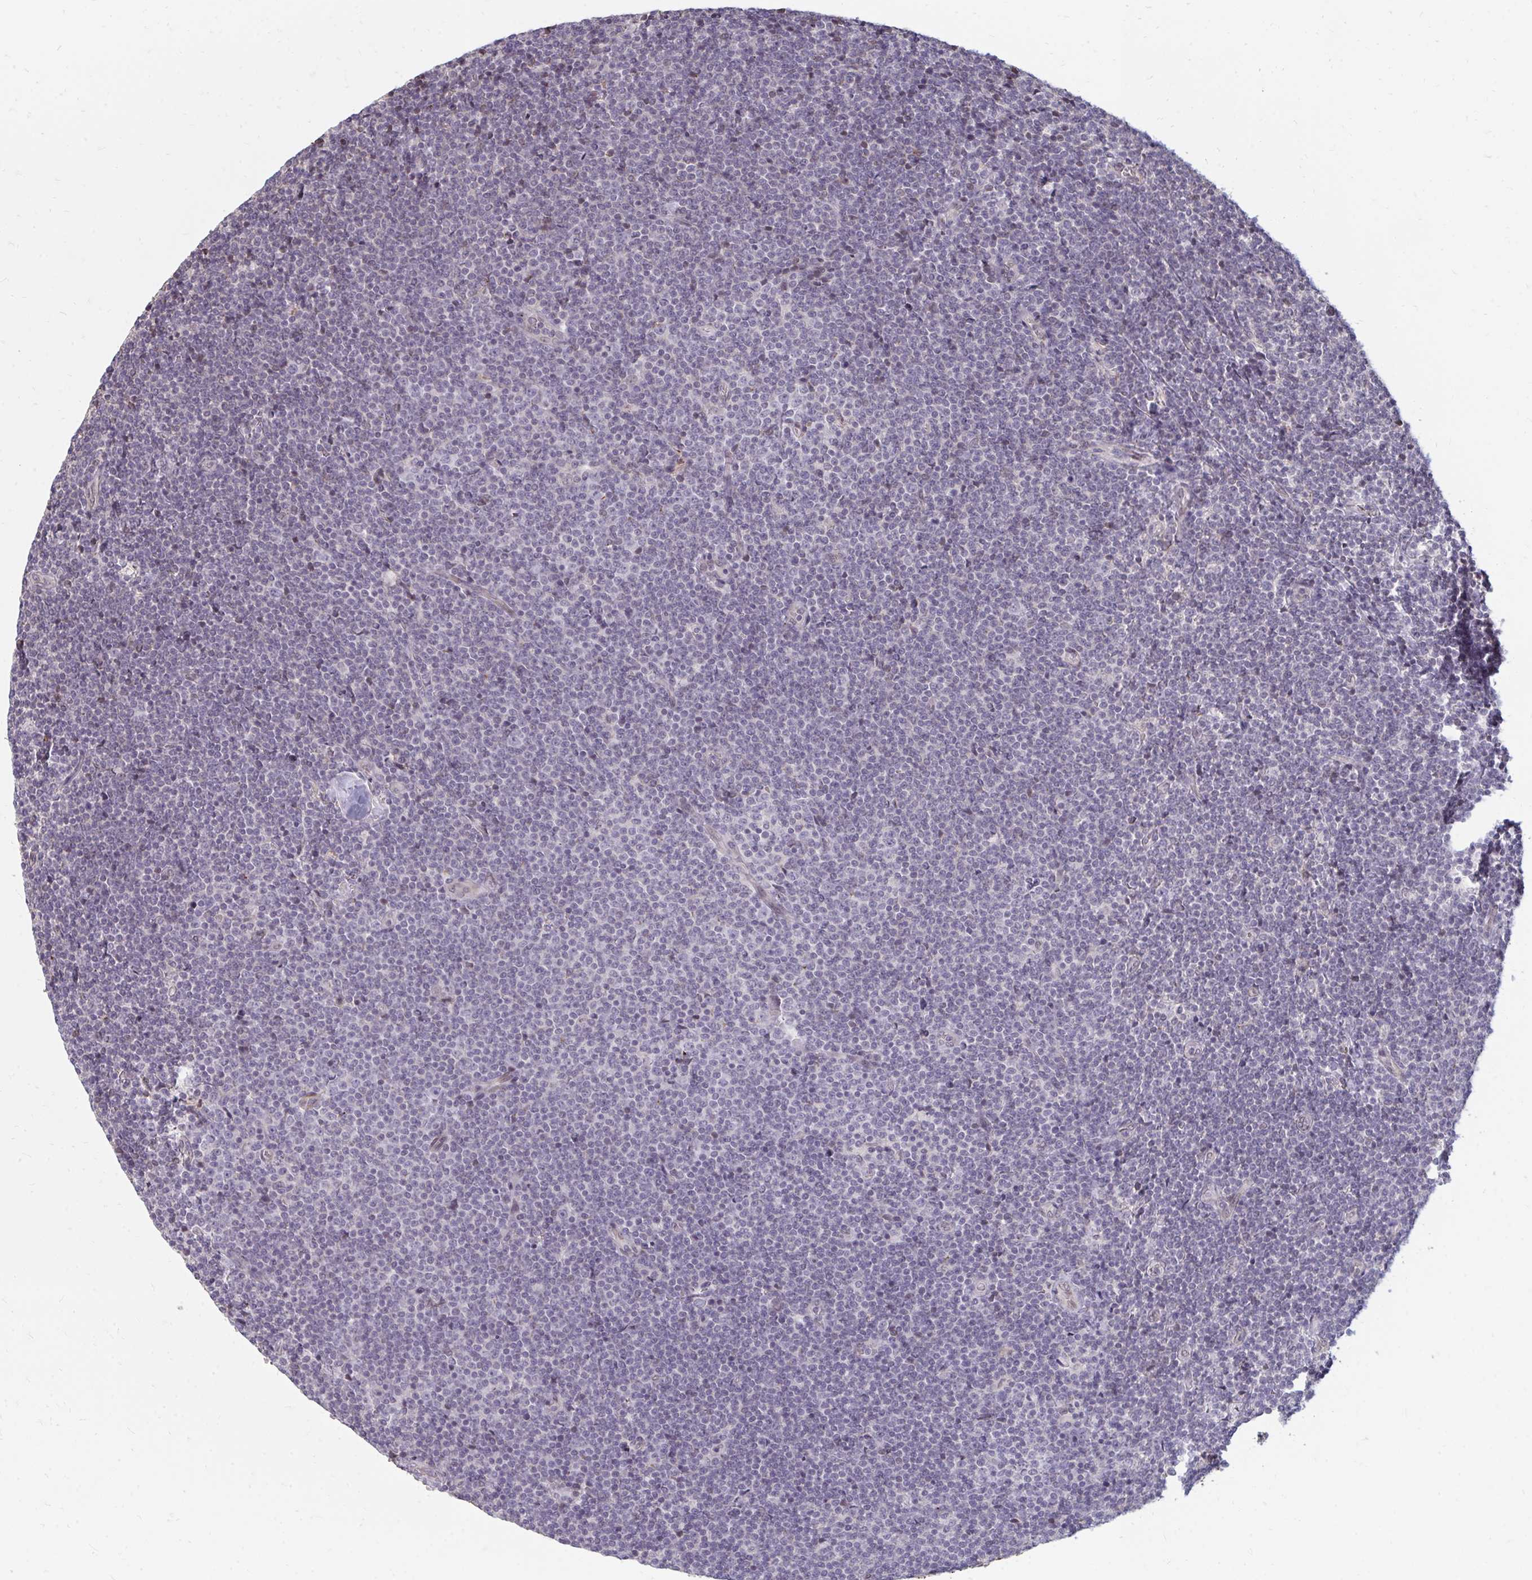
{"staining": {"intensity": "negative", "quantity": "none", "location": "none"}, "tissue": "lymphoma", "cell_type": "Tumor cells", "image_type": "cancer", "snomed": [{"axis": "morphology", "description": "Malignant lymphoma, non-Hodgkin's type, Low grade"}, {"axis": "topography", "description": "Lymph node"}], "caption": "IHC photomicrograph of neoplastic tissue: human low-grade malignant lymphoma, non-Hodgkin's type stained with DAB displays no significant protein positivity in tumor cells.", "gene": "GPC5", "patient": {"sex": "male", "age": 48}}